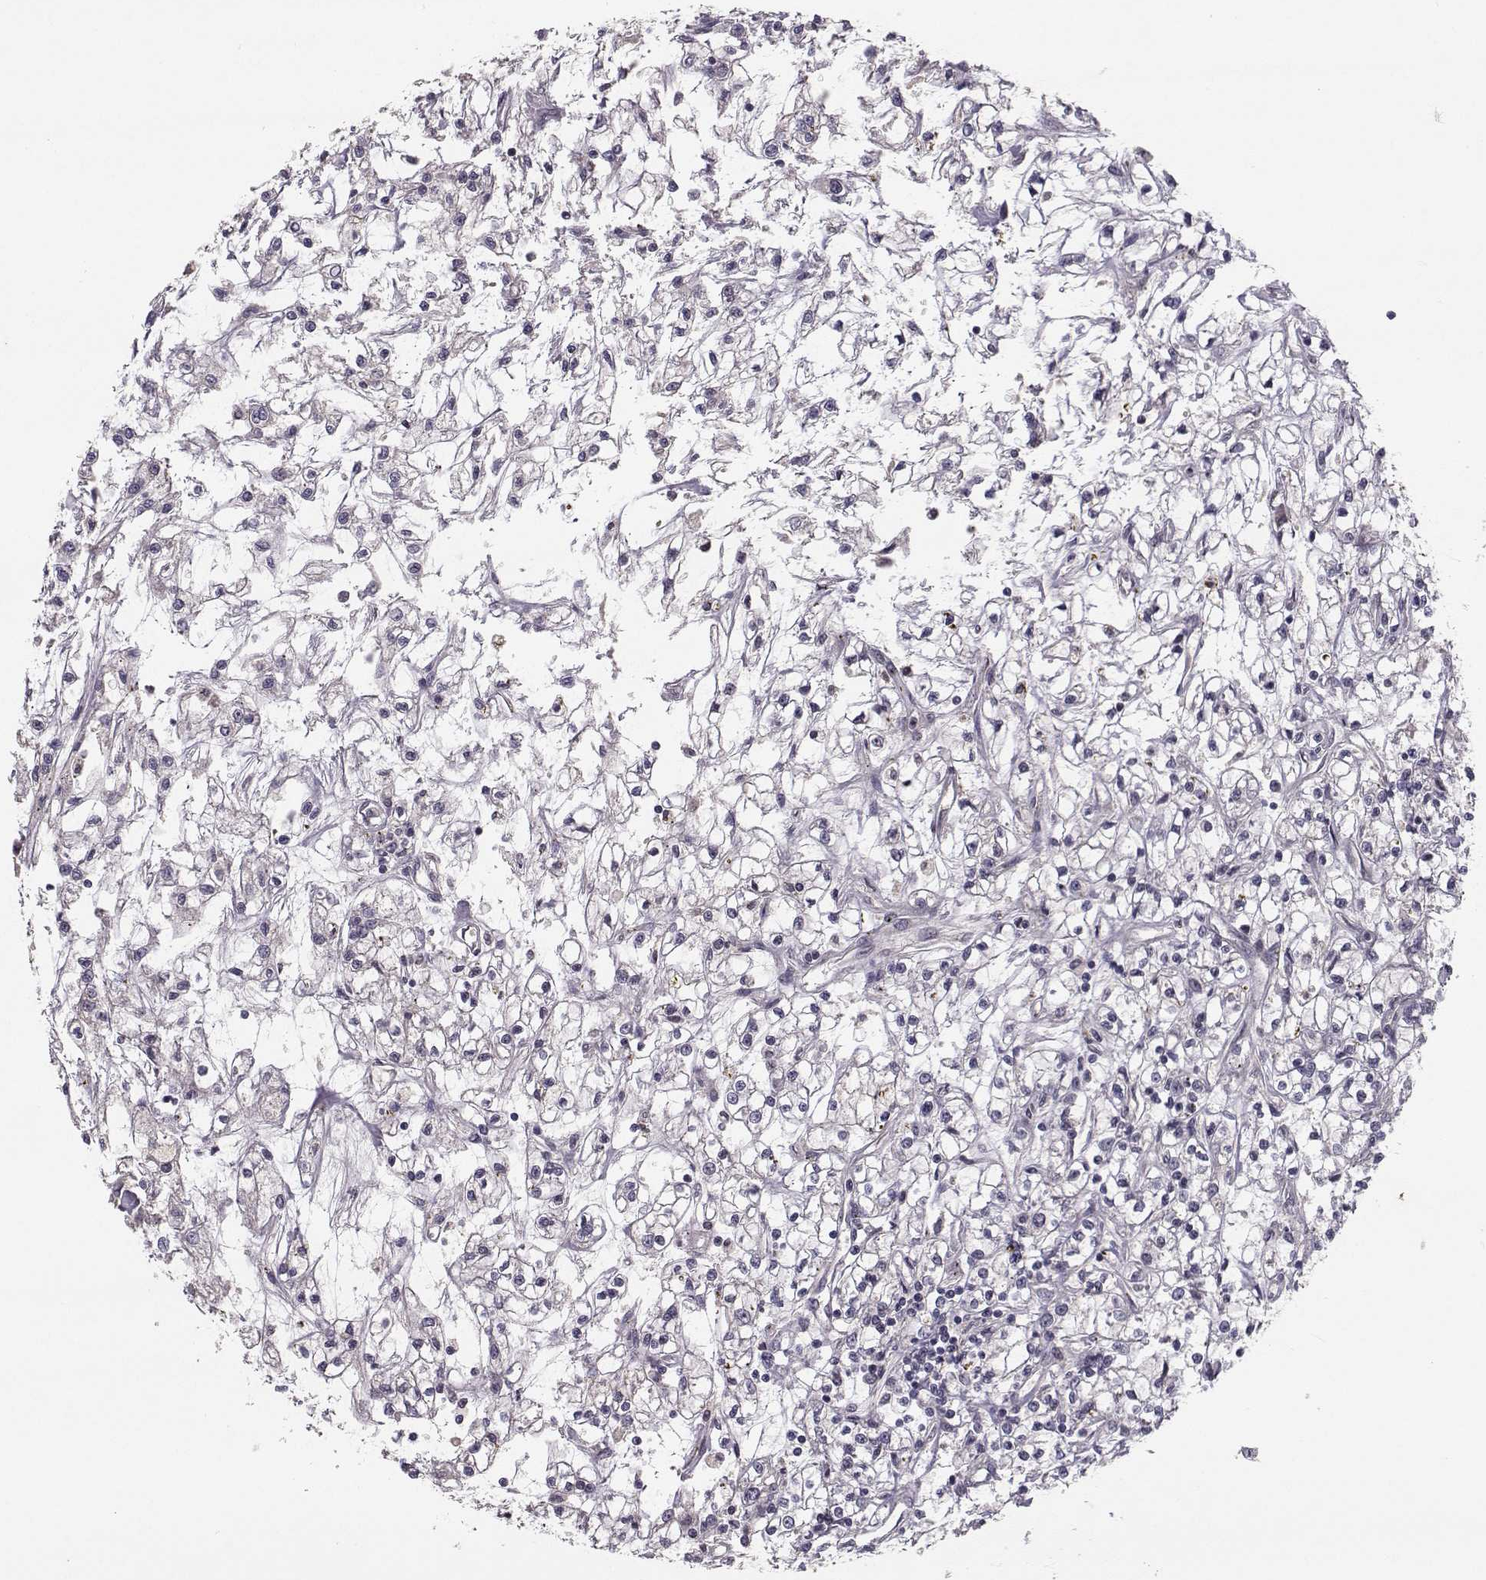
{"staining": {"intensity": "weak", "quantity": "<25%", "location": "cytoplasmic/membranous"}, "tissue": "renal cancer", "cell_type": "Tumor cells", "image_type": "cancer", "snomed": [{"axis": "morphology", "description": "Adenocarcinoma, NOS"}, {"axis": "topography", "description": "Kidney"}], "caption": "This is a histopathology image of immunohistochemistry (IHC) staining of renal adenocarcinoma, which shows no staining in tumor cells.", "gene": "PLEKHG3", "patient": {"sex": "female", "age": 59}}